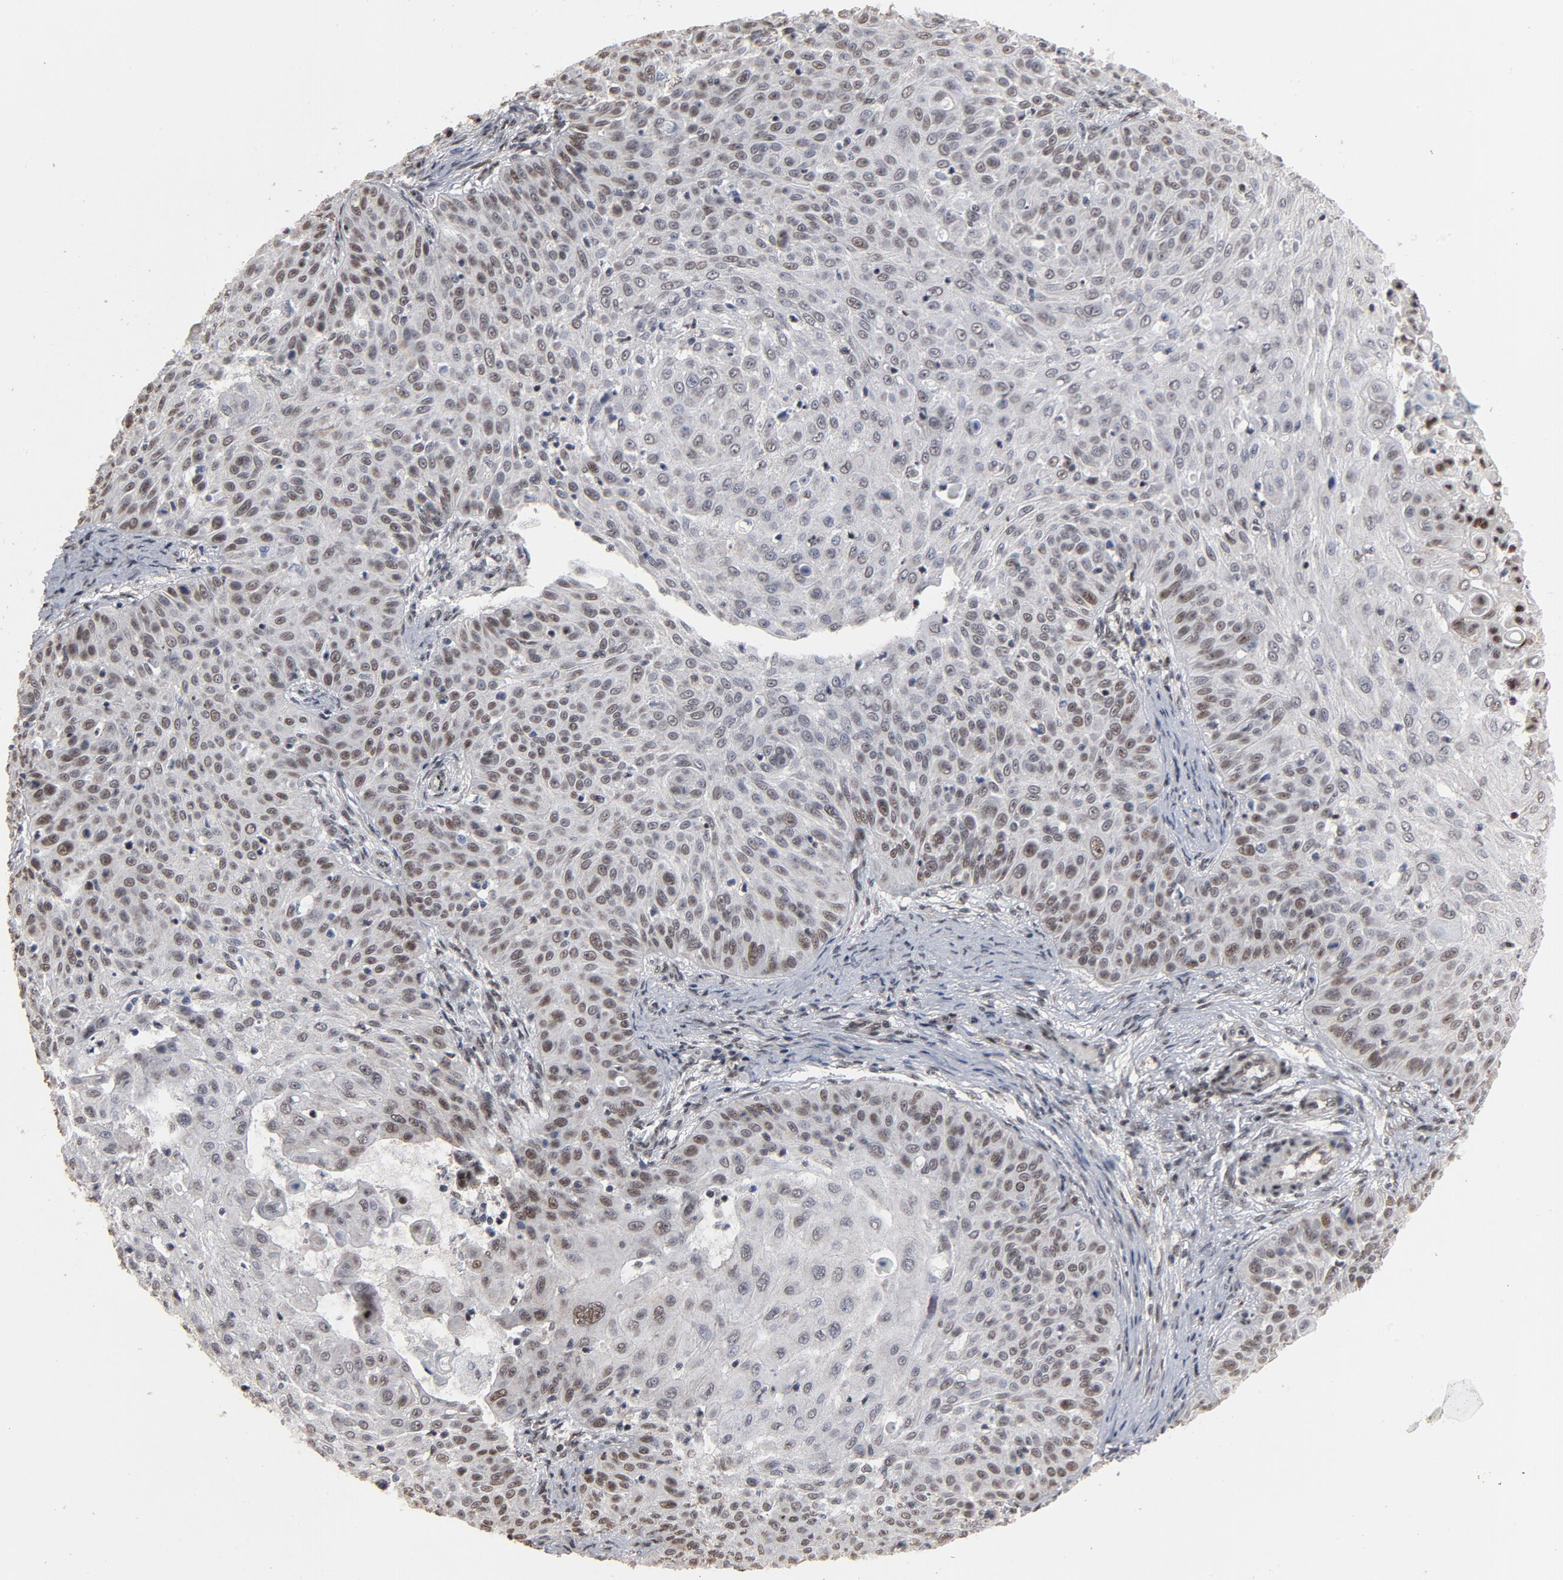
{"staining": {"intensity": "moderate", "quantity": ">75%", "location": "nuclear"}, "tissue": "skin cancer", "cell_type": "Tumor cells", "image_type": "cancer", "snomed": [{"axis": "morphology", "description": "Squamous cell carcinoma, NOS"}, {"axis": "topography", "description": "Skin"}], "caption": "Protein staining shows moderate nuclear positivity in about >75% of tumor cells in squamous cell carcinoma (skin).", "gene": "TP53RK", "patient": {"sex": "male", "age": 82}}